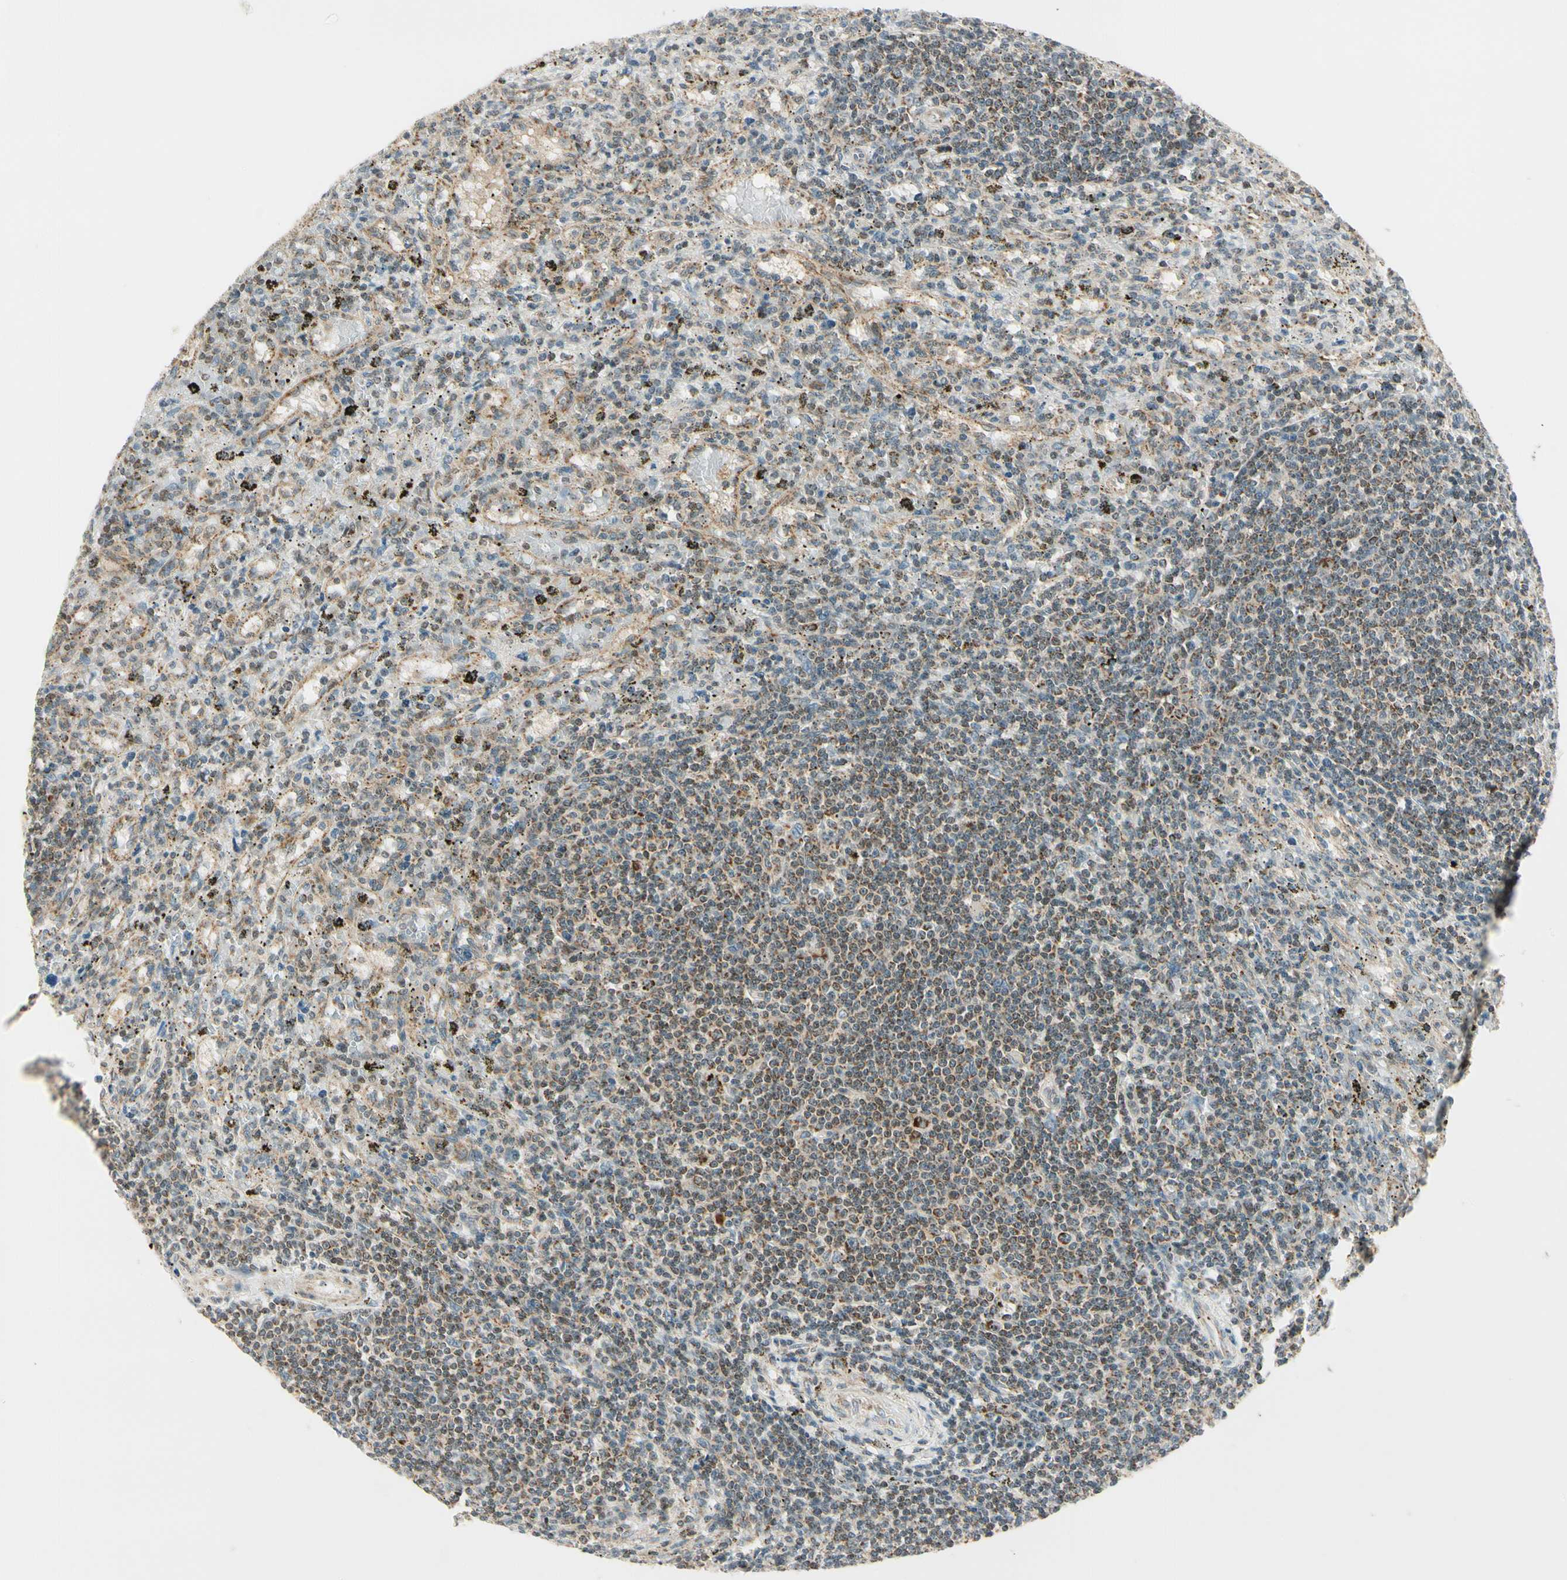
{"staining": {"intensity": "moderate", "quantity": "25%-75%", "location": "cytoplasmic/membranous"}, "tissue": "lymphoma", "cell_type": "Tumor cells", "image_type": "cancer", "snomed": [{"axis": "morphology", "description": "Malignant lymphoma, non-Hodgkin's type, Low grade"}, {"axis": "topography", "description": "Spleen"}], "caption": "Protein expression analysis of malignant lymphoma, non-Hodgkin's type (low-grade) displays moderate cytoplasmic/membranous positivity in approximately 25%-75% of tumor cells.", "gene": "KHDC4", "patient": {"sex": "male", "age": 76}}